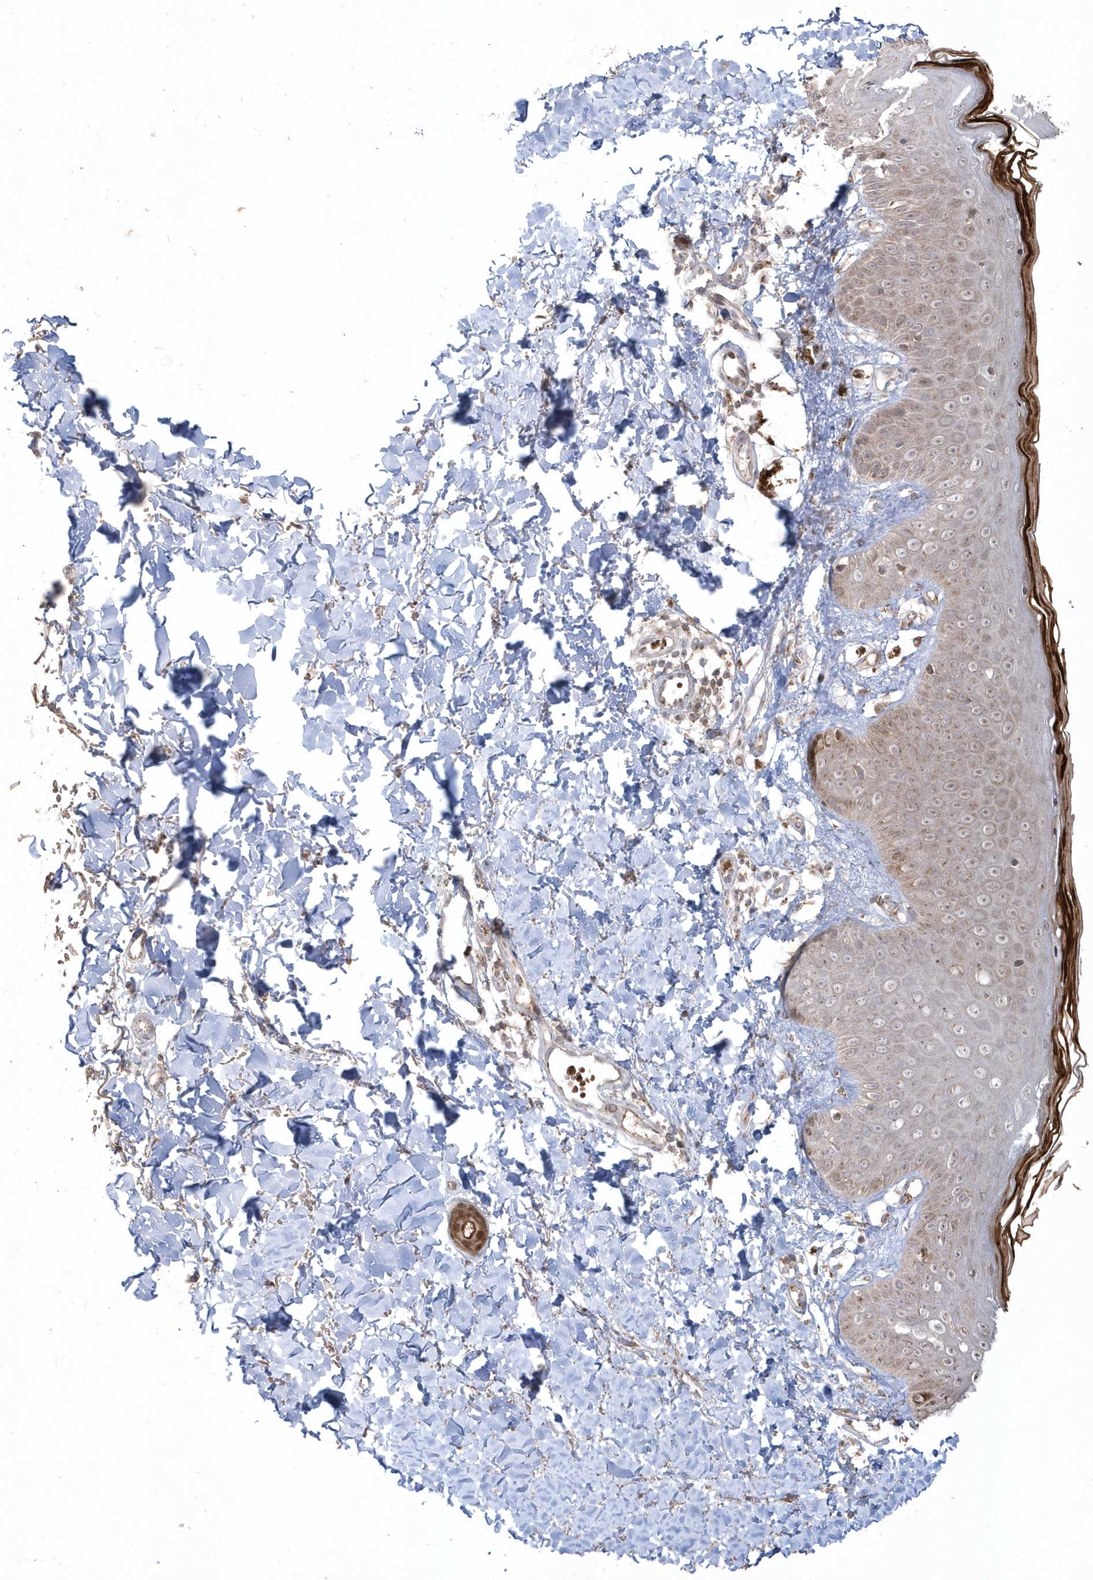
{"staining": {"intensity": "weak", "quantity": ">75%", "location": "cytoplasmic/membranous"}, "tissue": "skin", "cell_type": "Fibroblasts", "image_type": "normal", "snomed": [{"axis": "morphology", "description": "Normal tissue, NOS"}, {"axis": "topography", "description": "Skin"}], "caption": "Immunohistochemistry histopathology image of normal human skin stained for a protein (brown), which reveals low levels of weak cytoplasmic/membranous positivity in approximately >75% of fibroblasts.", "gene": "GEMIN6", "patient": {"sex": "male", "age": 52}}